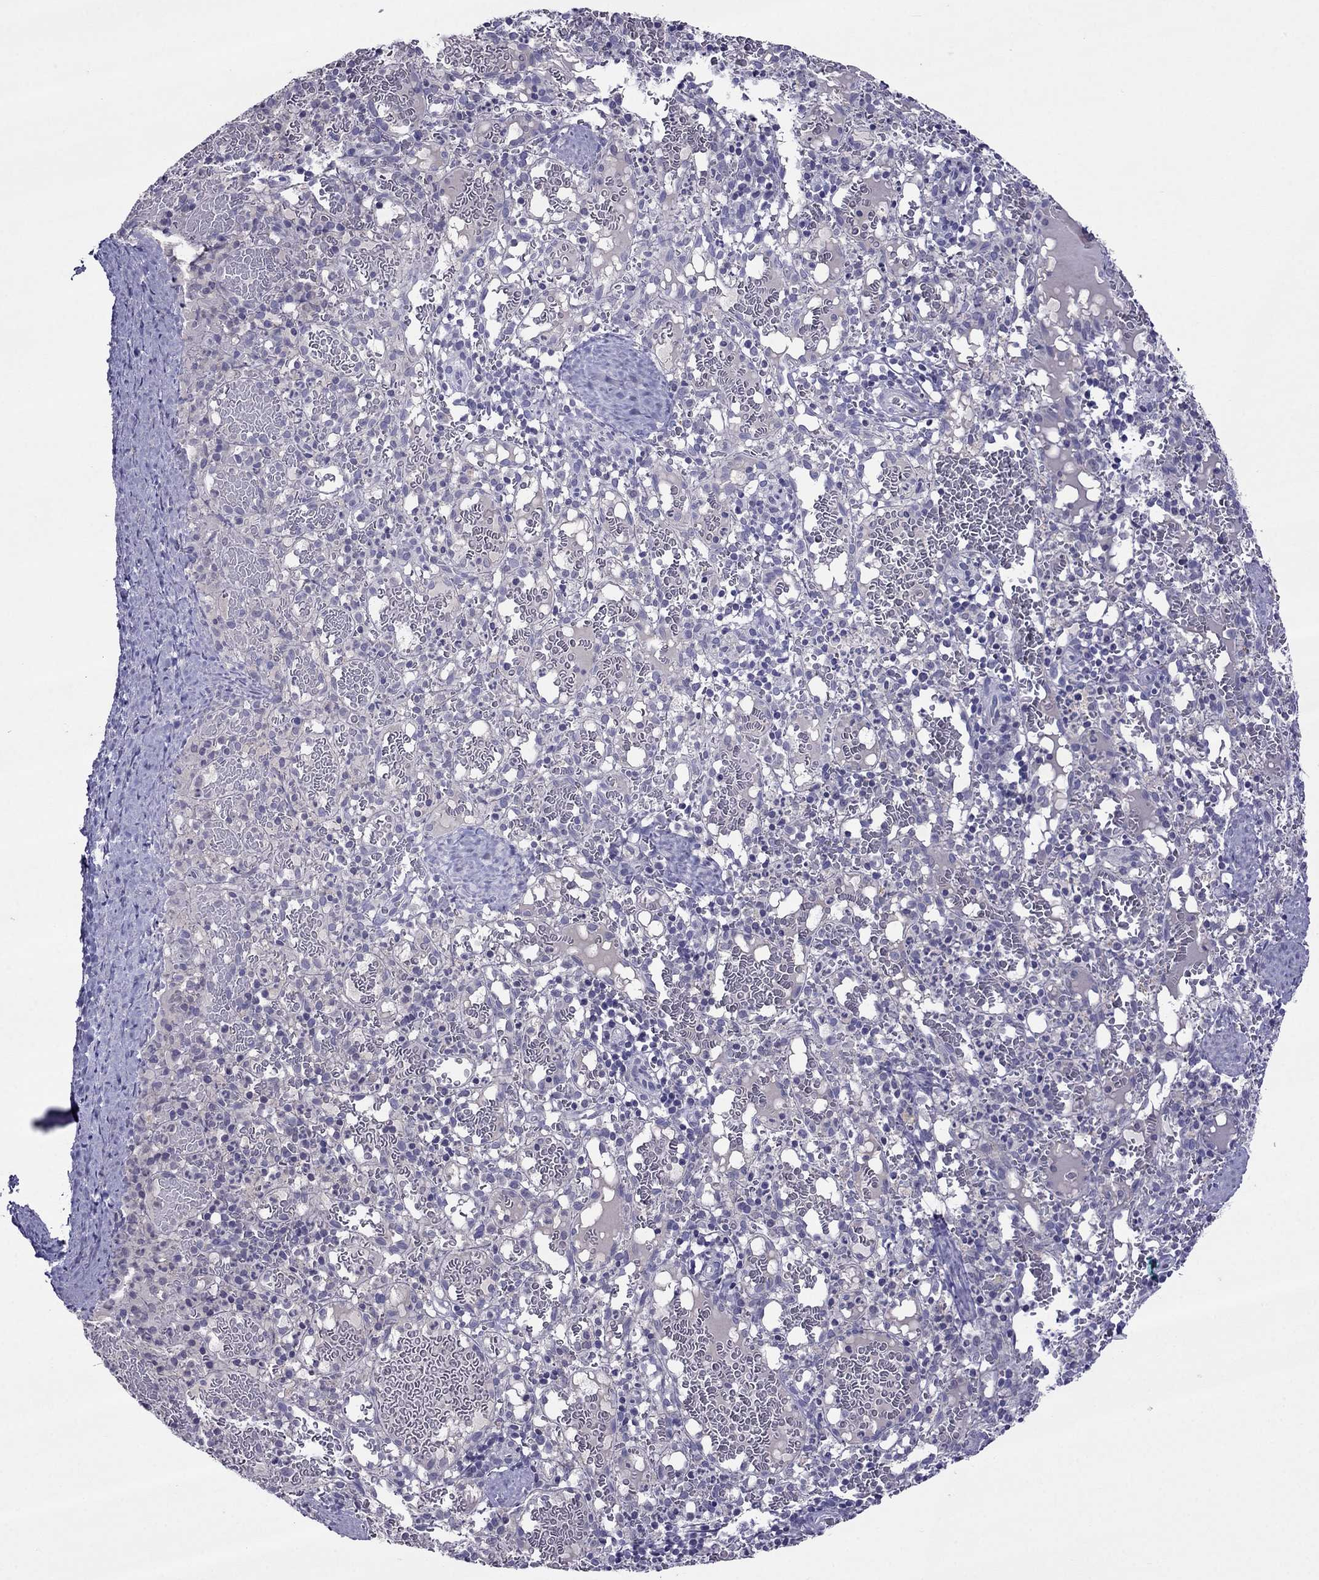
{"staining": {"intensity": "negative", "quantity": "none", "location": "none"}, "tissue": "spleen", "cell_type": "Cells in red pulp", "image_type": "normal", "snomed": [{"axis": "morphology", "description": "Normal tissue, NOS"}, {"axis": "topography", "description": "Spleen"}], "caption": "A photomicrograph of human spleen is negative for staining in cells in red pulp. (DAB immunohistochemistry (IHC), high magnification).", "gene": "SPTBN4", "patient": {"sex": "male", "age": 11}}